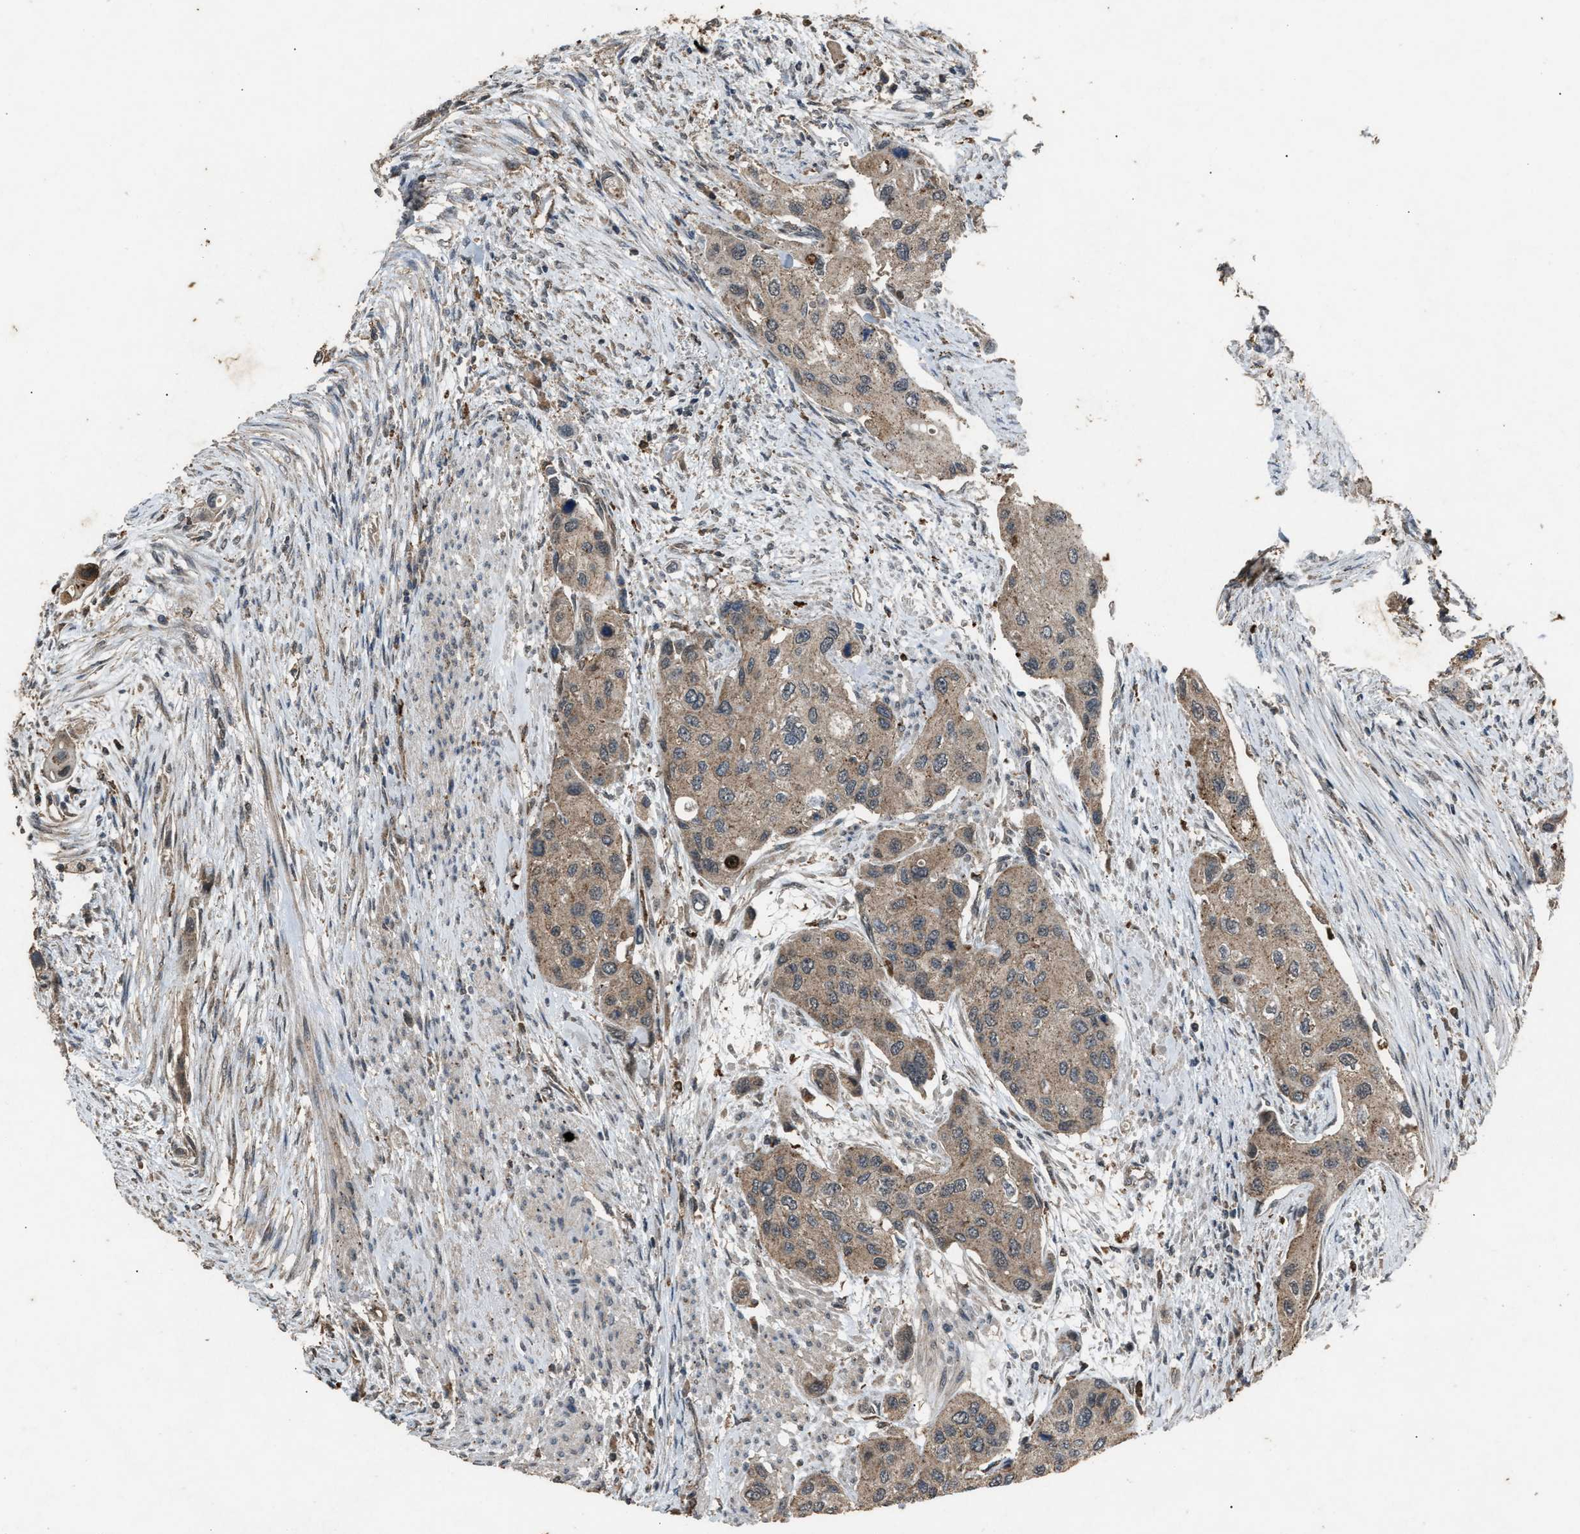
{"staining": {"intensity": "moderate", "quantity": ">75%", "location": "cytoplasmic/membranous"}, "tissue": "urothelial cancer", "cell_type": "Tumor cells", "image_type": "cancer", "snomed": [{"axis": "morphology", "description": "Urothelial carcinoma, High grade"}, {"axis": "topography", "description": "Urinary bladder"}], "caption": "Protein expression analysis of human urothelial carcinoma (high-grade) reveals moderate cytoplasmic/membranous expression in approximately >75% of tumor cells.", "gene": "PSMD1", "patient": {"sex": "female", "age": 56}}